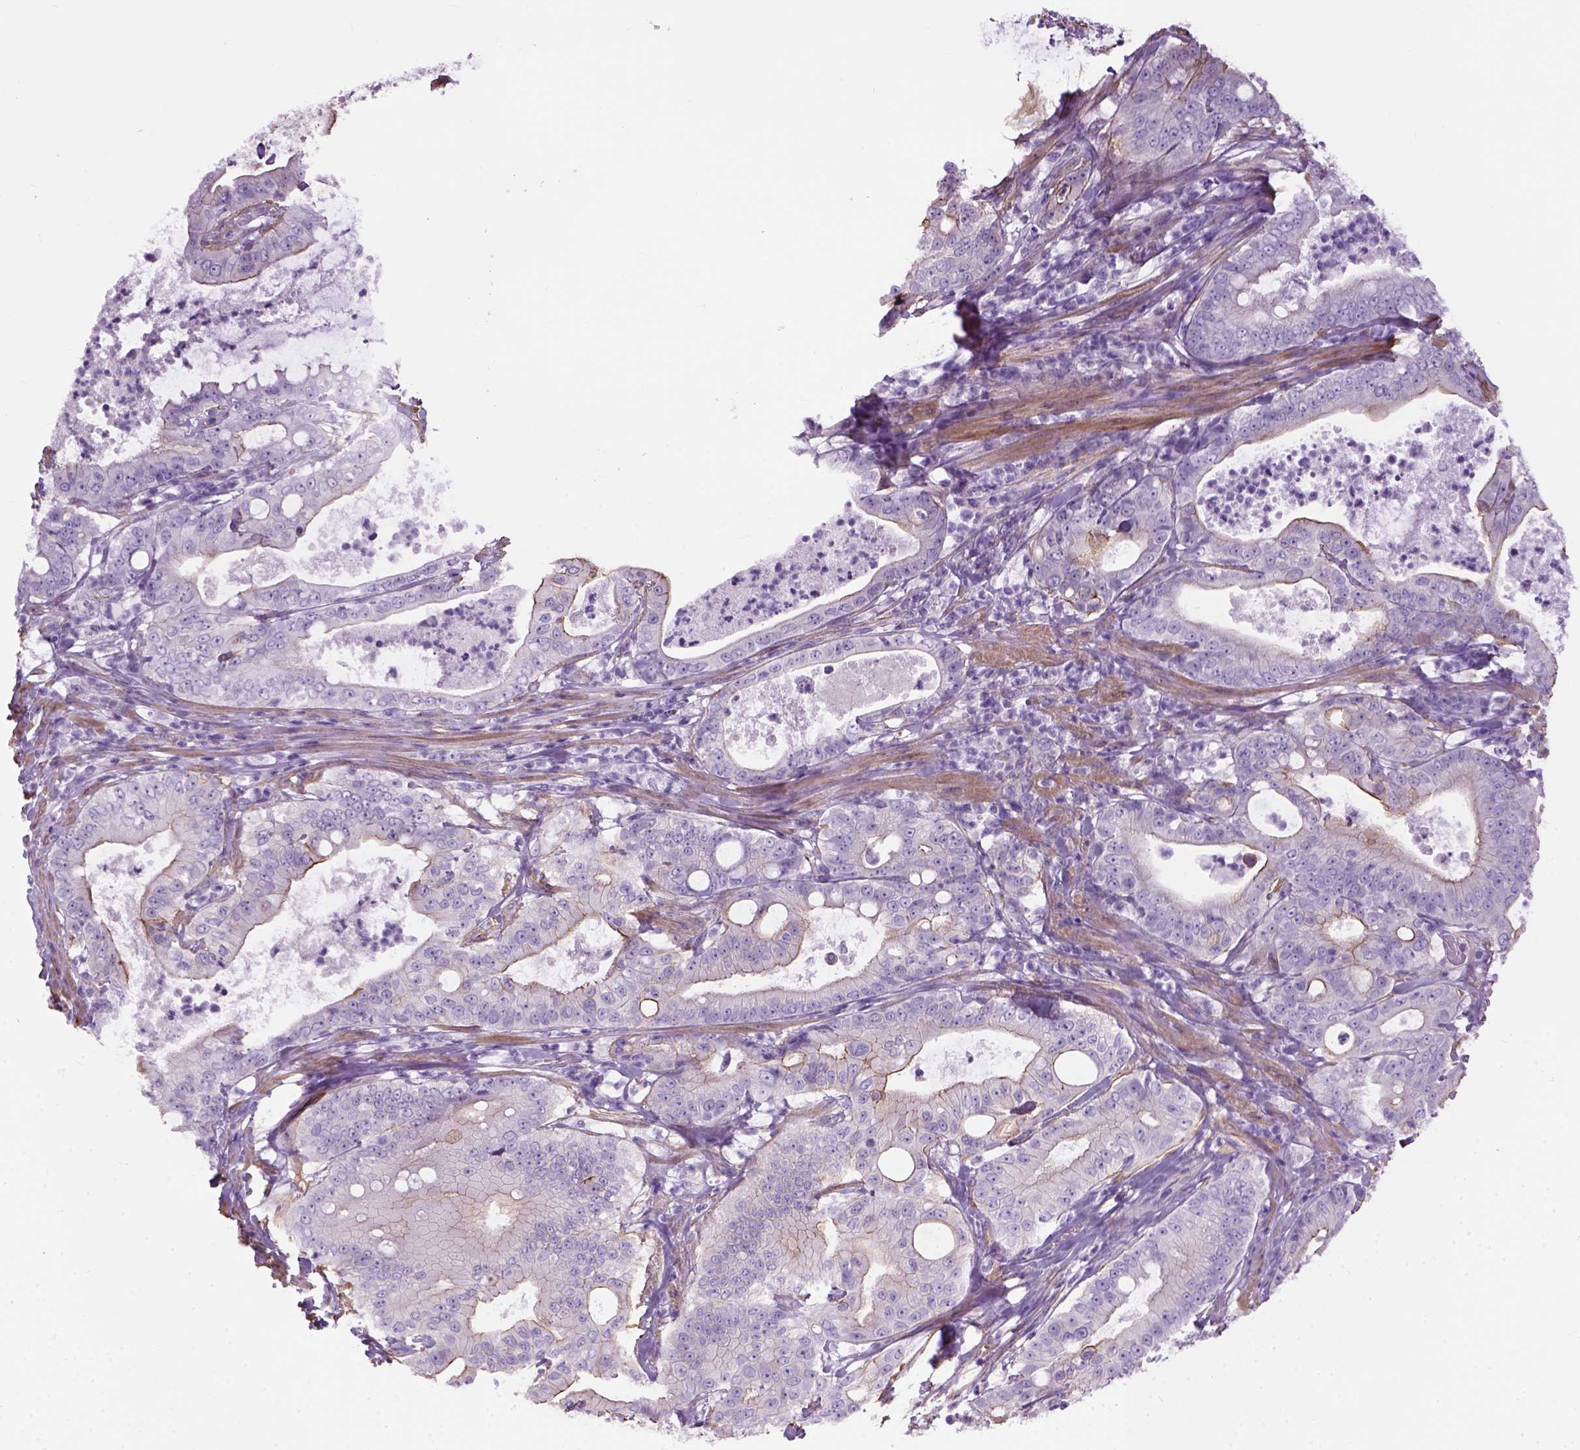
{"staining": {"intensity": "negative", "quantity": "none", "location": "none"}, "tissue": "pancreatic cancer", "cell_type": "Tumor cells", "image_type": "cancer", "snomed": [{"axis": "morphology", "description": "Adenocarcinoma, NOS"}, {"axis": "topography", "description": "Pancreas"}], "caption": "This is an IHC image of human pancreatic adenocarcinoma. There is no positivity in tumor cells.", "gene": "FAM161A", "patient": {"sex": "male", "age": 71}}